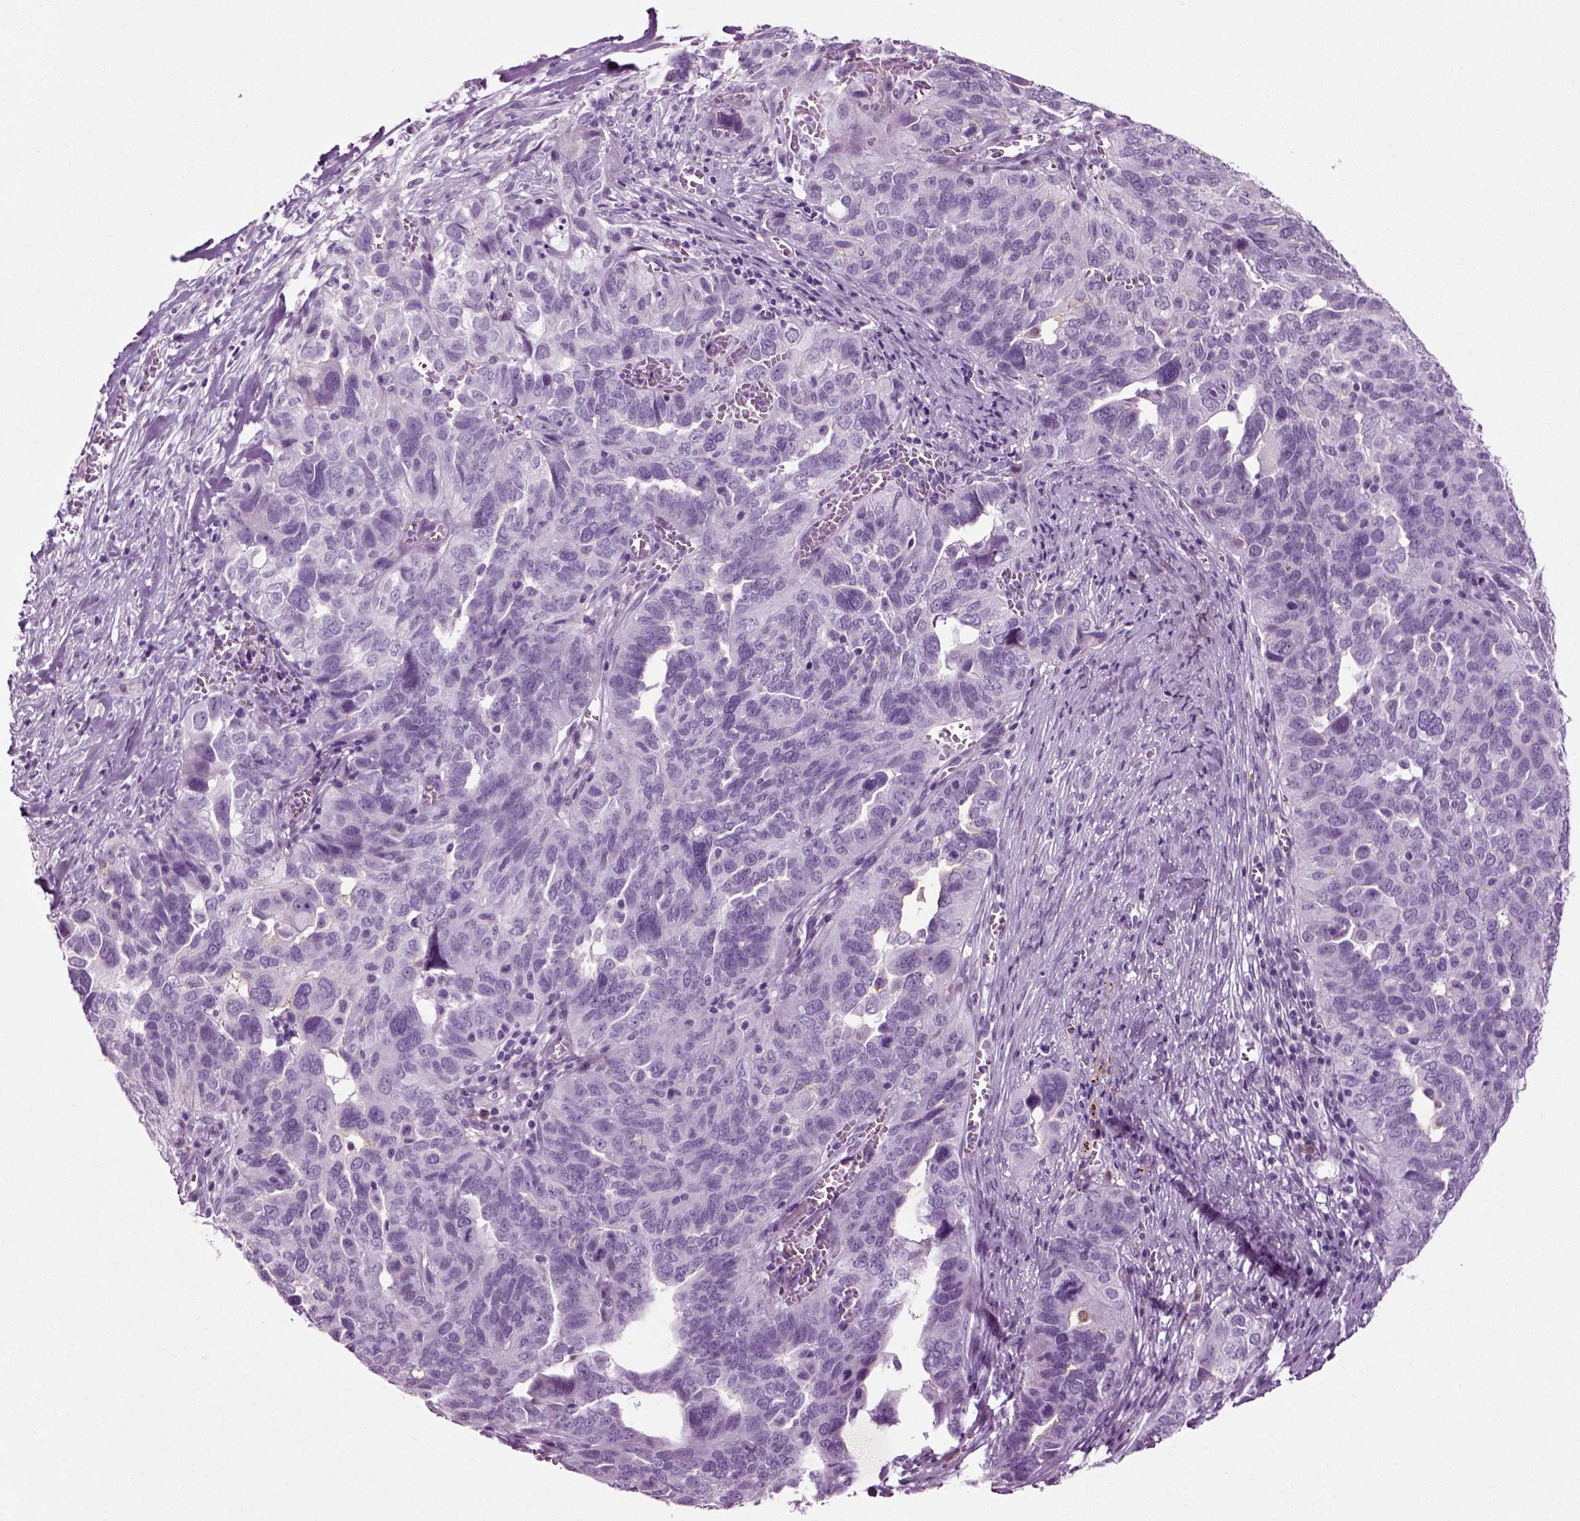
{"staining": {"intensity": "negative", "quantity": "none", "location": "none"}, "tissue": "ovarian cancer", "cell_type": "Tumor cells", "image_type": "cancer", "snomed": [{"axis": "morphology", "description": "Carcinoma, endometroid"}, {"axis": "topography", "description": "Soft tissue"}, {"axis": "topography", "description": "Ovary"}], "caption": "The immunohistochemistry image has no significant expression in tumor cells of endometroid carcinoma (ovarian) tissue.", "gene": "SLC26A8", "patient": {"sex": "female", "age": 52}}